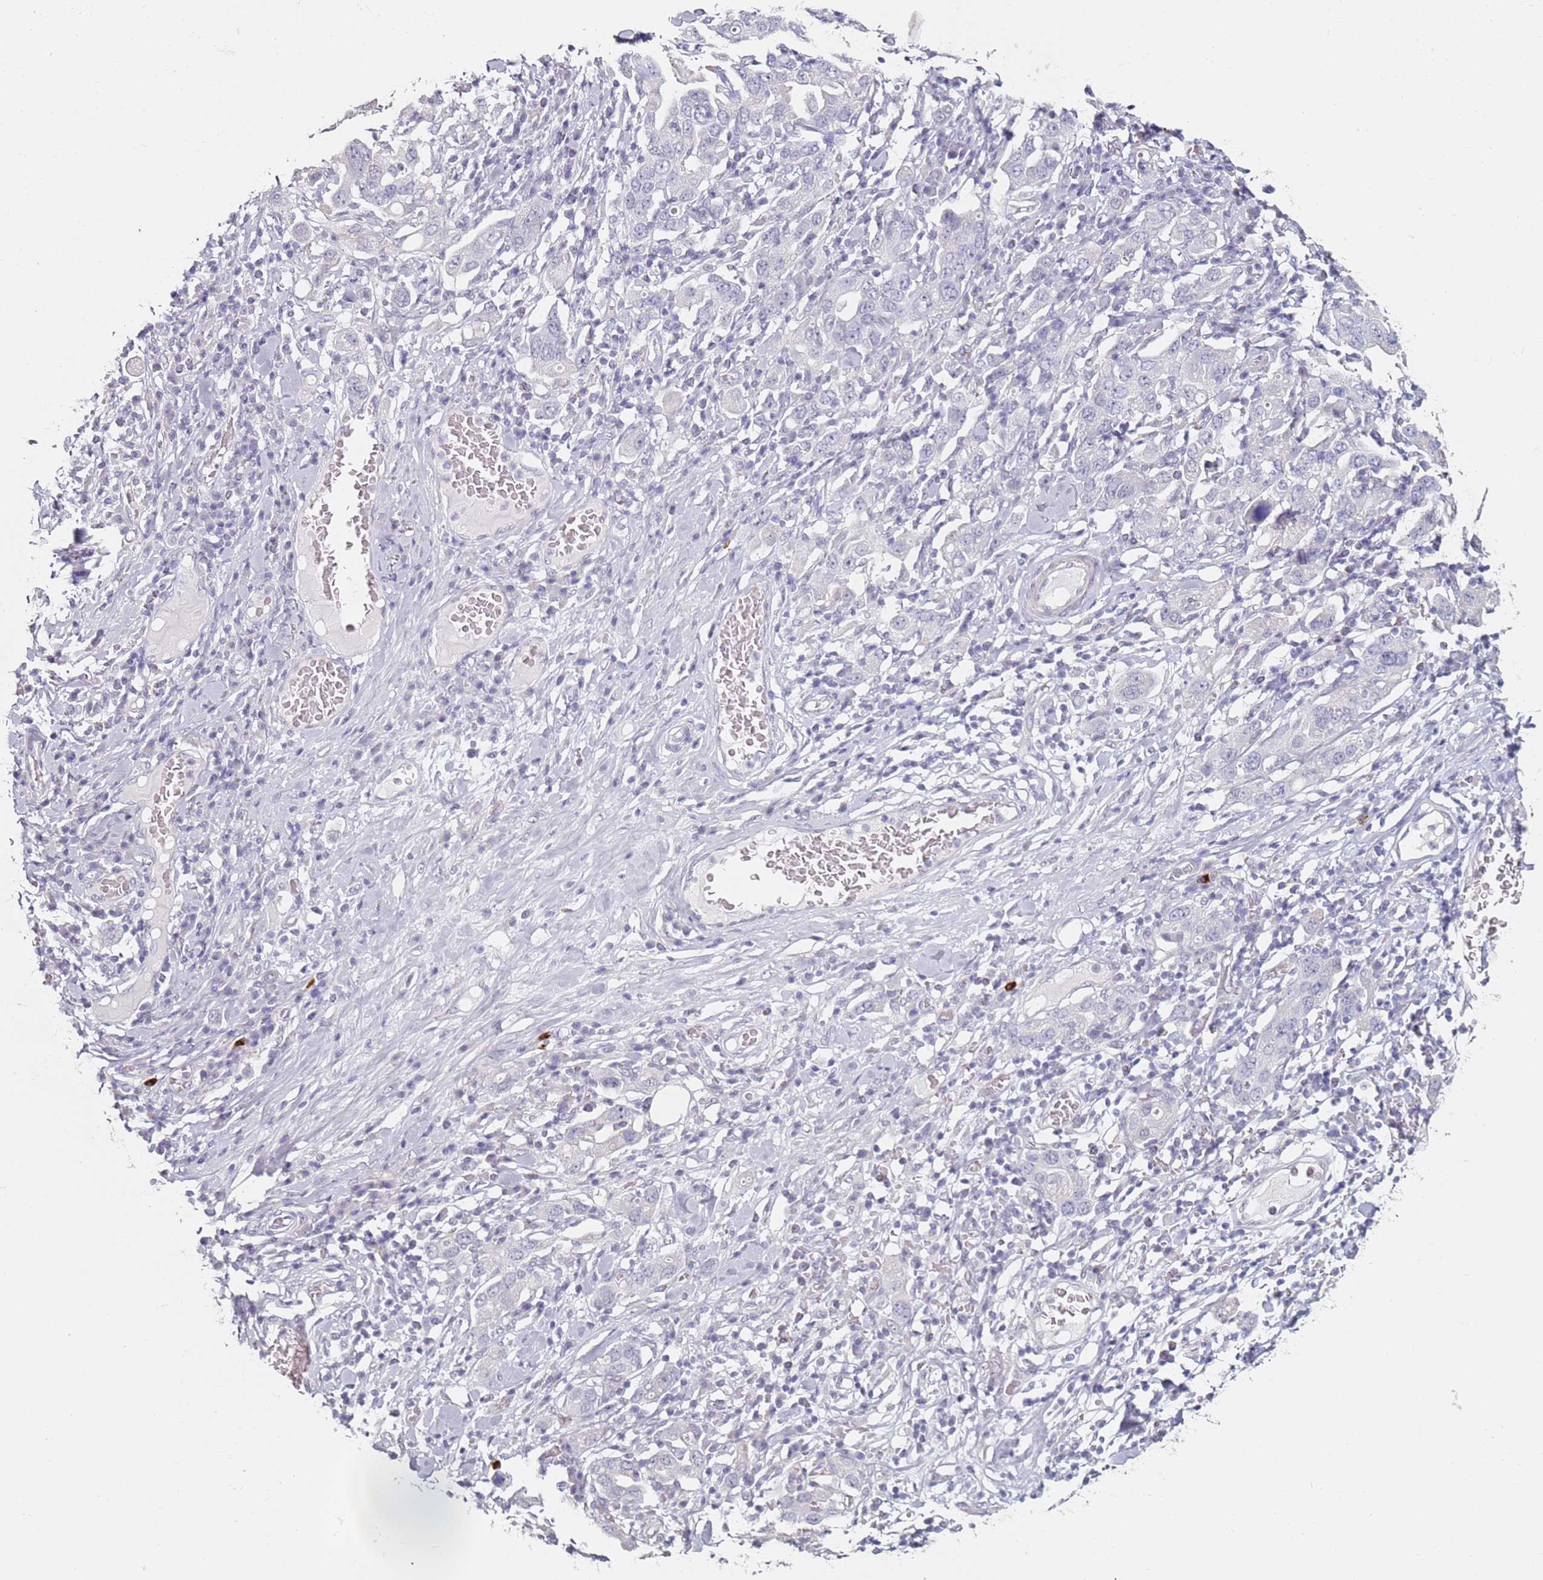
{"staining": {"intensity": "negative", "quantity": "none", "location": "none"}, "tissue": "stomach cancer", "cell_type": "Tumor cells", "image_type": "cancer", "snomed": [{"axis": "morphology", "description": "Adenocarcinoma, NOS"}, {"axis": "topography", "description": "Stomach, upper"}], "caption": "Histopathology image shows no protein expression in tumor cells of adenocarcinoma (stomach) tissue.", "gene": "DNAH11", "patient": {"sex": "male", "age": 62}}